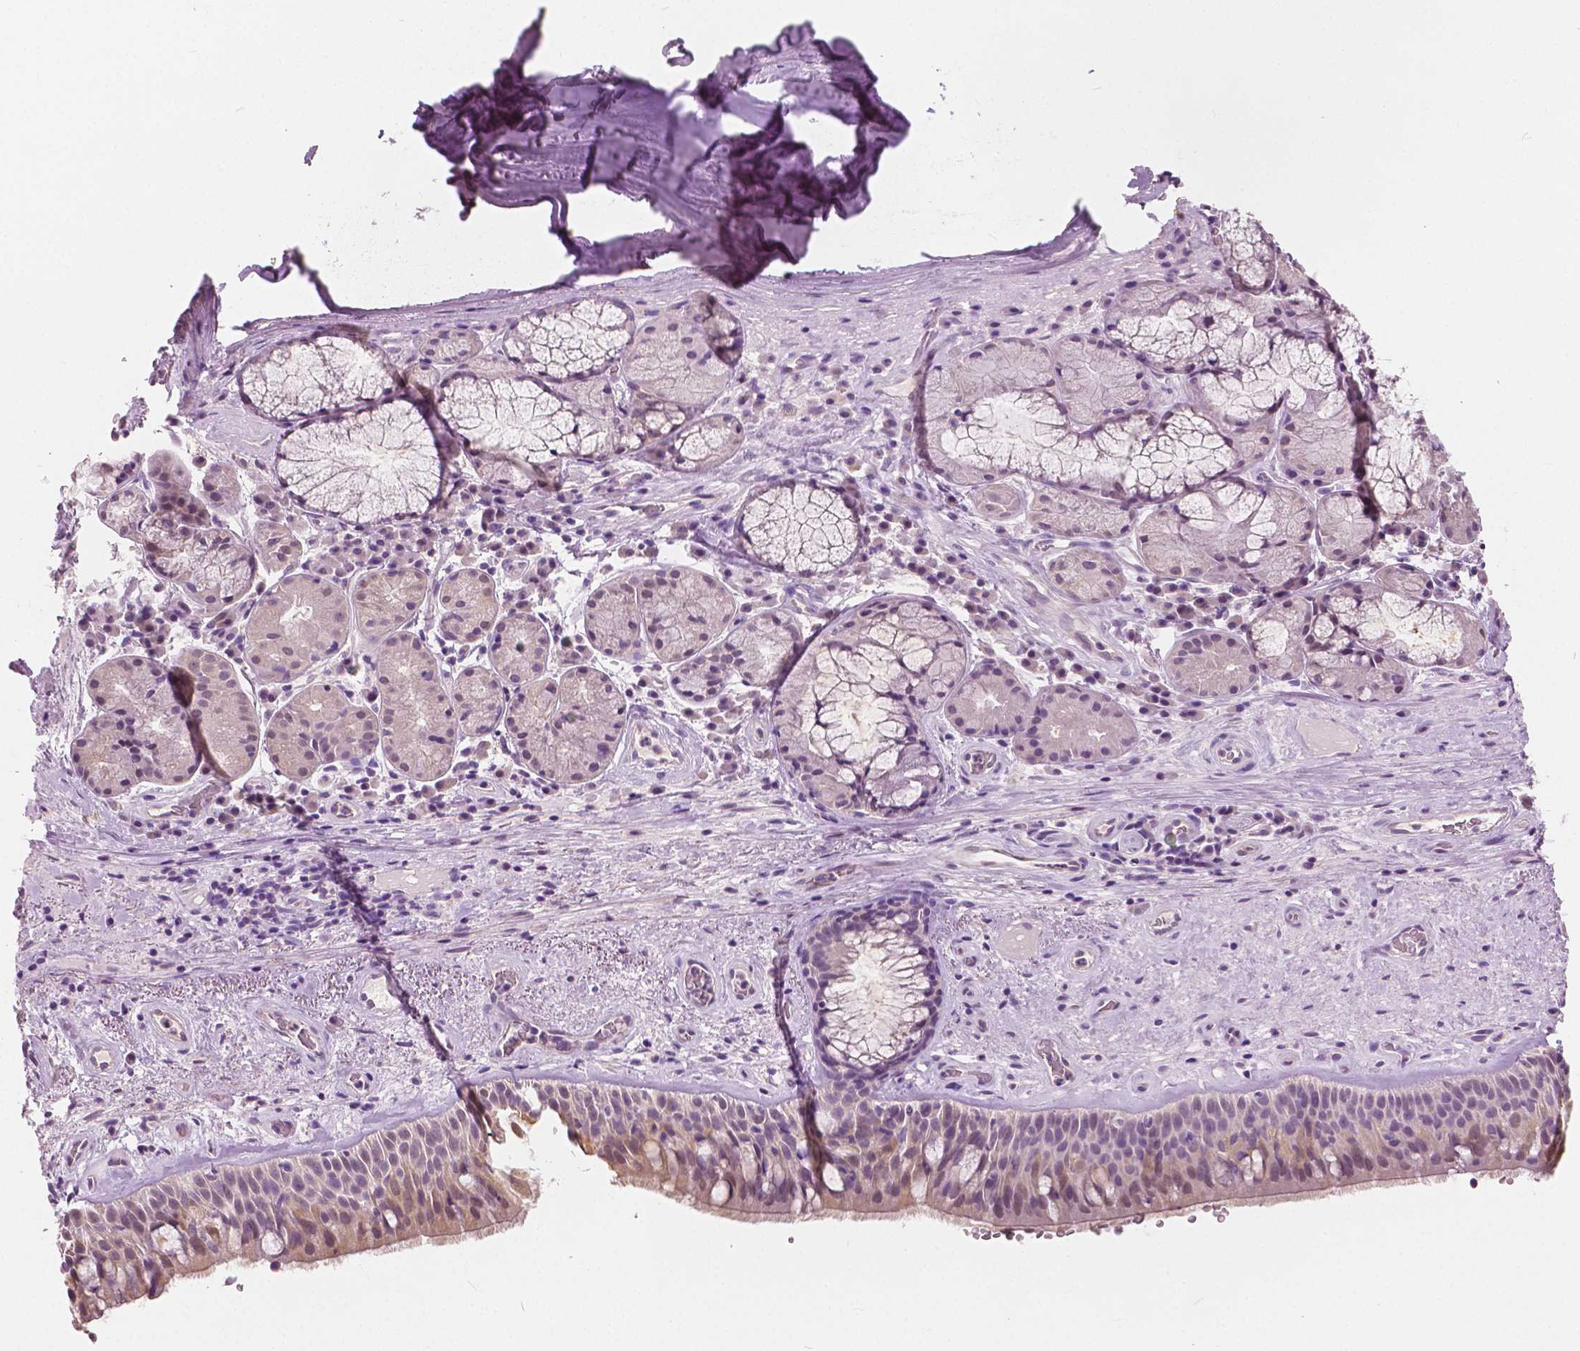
{"staining": {"intensity": "weak", "quantity": "25%-75%", "location": "cytoplasmic/membranous"}, "tissue": "bronchus", "cell_type": "Respiratory epithelial cells", "image_type": "normal", "snomed": [{"axis": "morphology", "description": "Normal tissue, NOS"}, {"axis": "topography", "description": "Bronchus"}], "caption": "Immunohistochemistry (IHC) of benign bronchus demonstrates low levels of weak cytoplasmic/membranous positivity in approximately 25%-75% of respiratory epithelial cells.", "gene": "TKFC", "patient": {"sex": "male", "age": 48}}